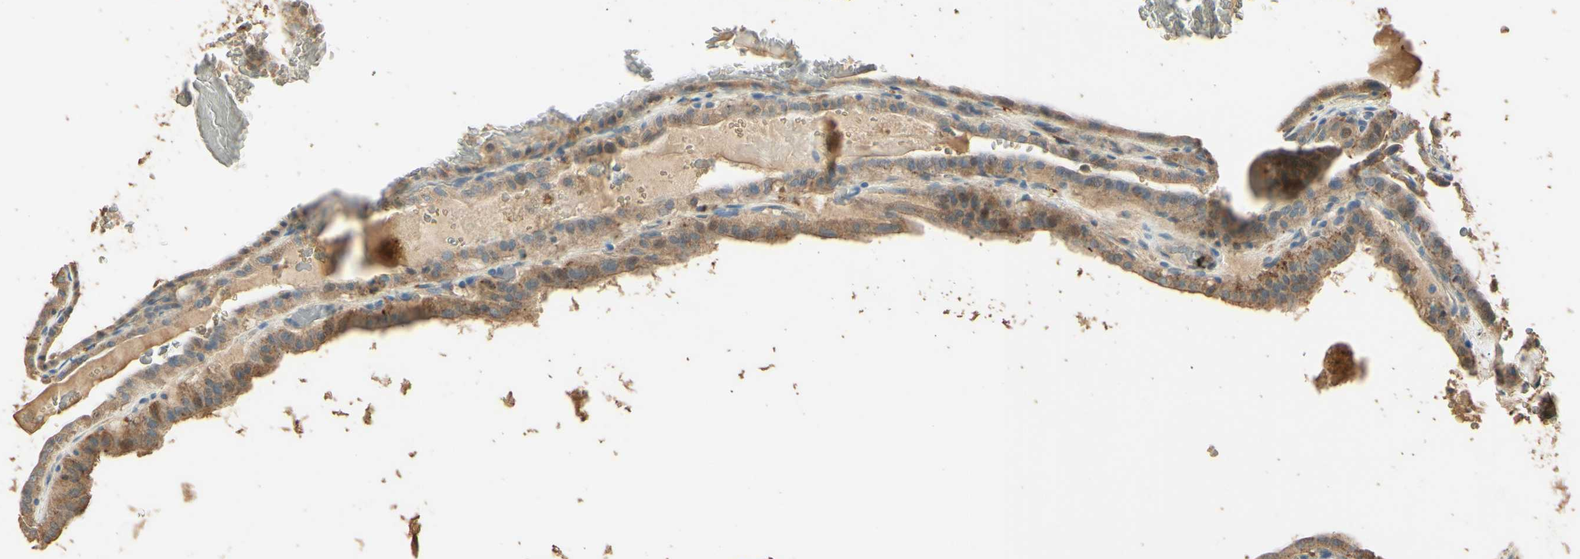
{"staining": {"intensity": "weak", "quantity": ">75%", "location": "cytoplasmic/membranous"}, "tissue": "thyroid cancer", "cell_type": "Tumor cells", "image_type": "cancer", "snomed": [{"axis": "morphology", "description": "Papillary adenocarcinoma, NOS"}, {"axis": "topography", "description": "Thyroid gland"}], "caption": "Protein staining of thyroid cancer (papillary adenocarcinoma) tissue demonstrates weak cytoplasmic/membranous positivity in about >75% of tumor cells.", "gene": "ARHGEF17", "patient": {"sex": "male", "age": 77}}